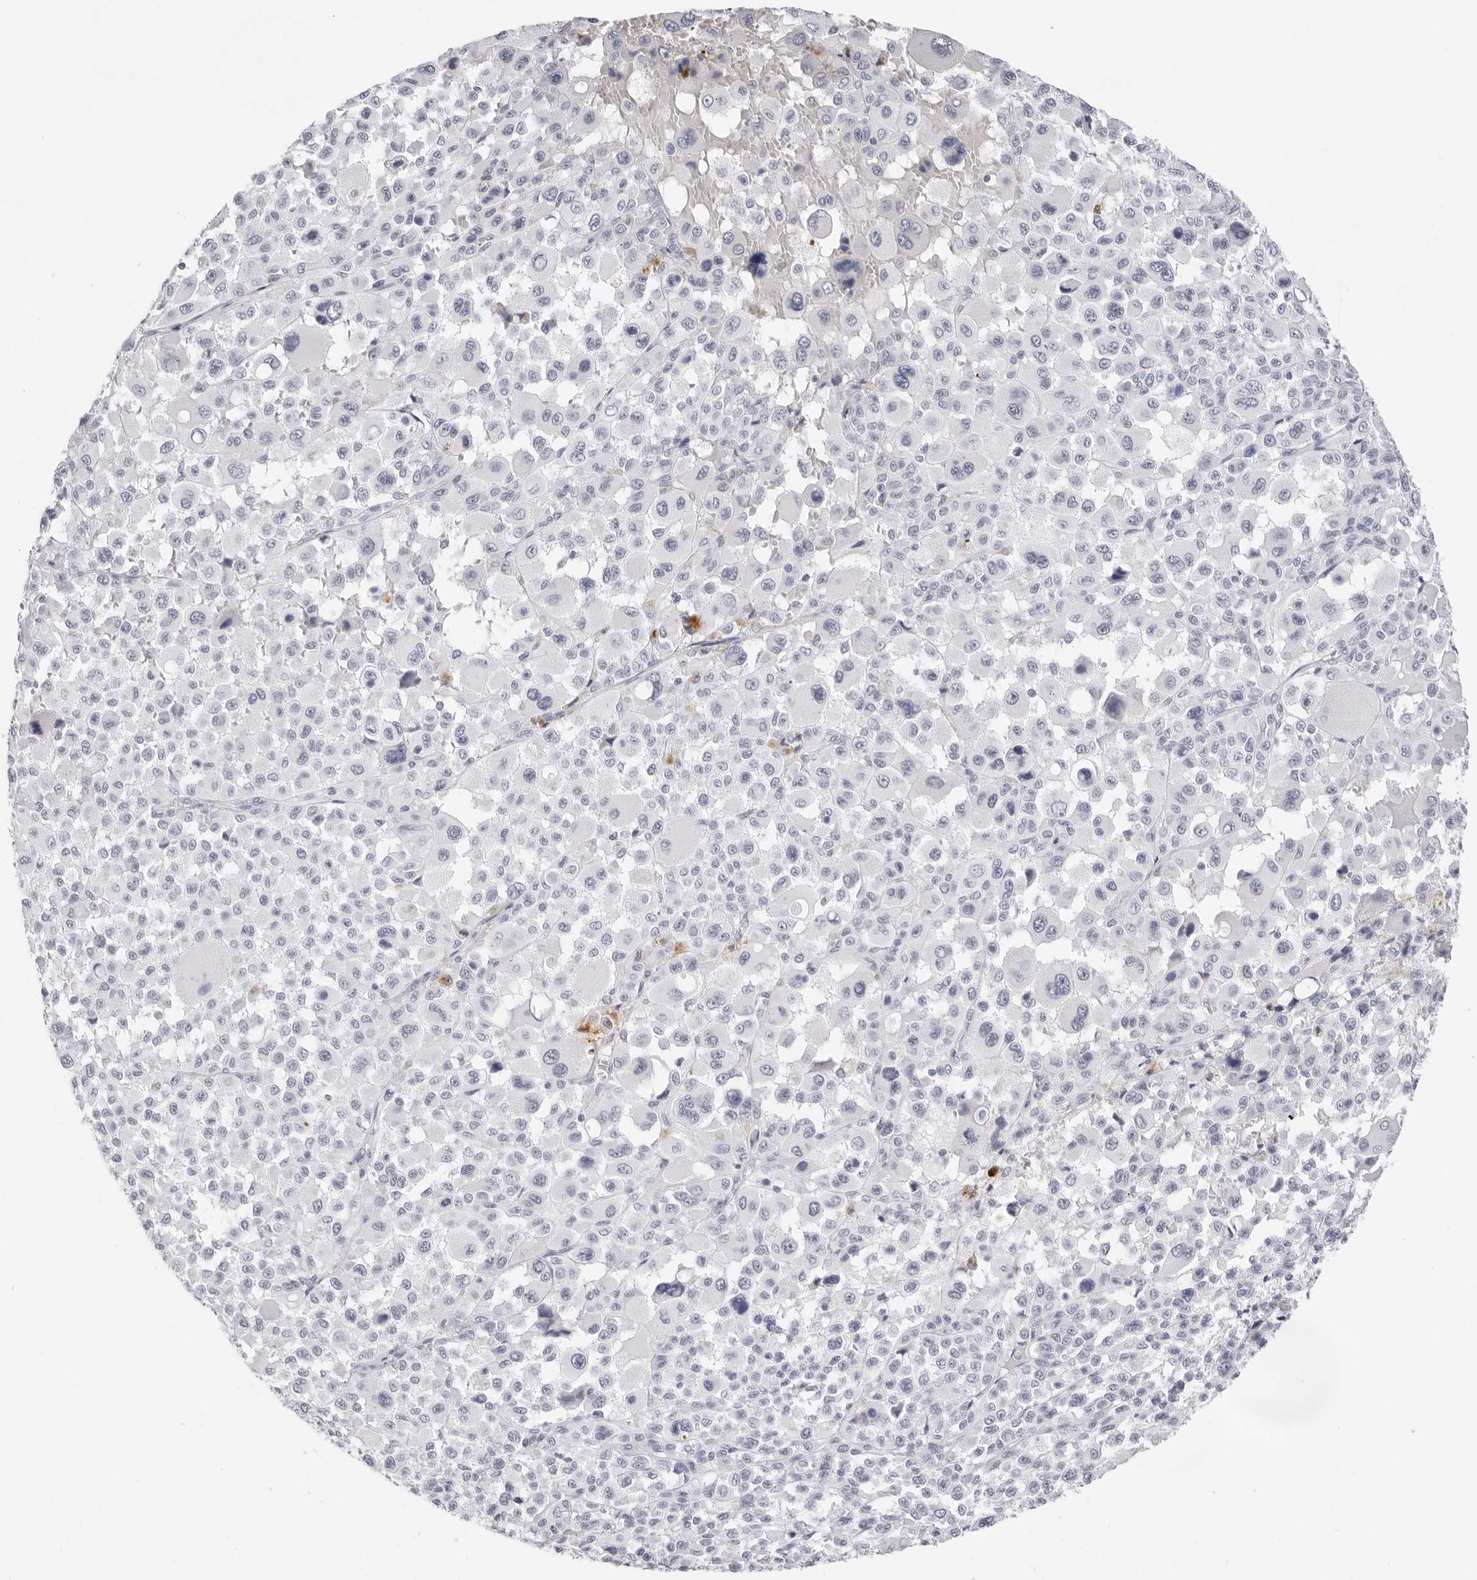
{"staining": {"intensity": "negative", "quantity": "none", "location": "none"}, "tissue": "melanoma", "cell_type": "Tumor cells", "image_type": "cancer", "snomed": [{"axis": "morphology", "description": "Malignant melanoma, Metastatic site"}, {"axis": "topography", "description": "Skin"}], "caption": "Melanoma was stained to show a protein in brown. There is no significant expression in tumor cells. (IHC, brightfield microscopy, high magnification).", "gene": "CST5", "patient": {"sex": "female", "age": 74}}